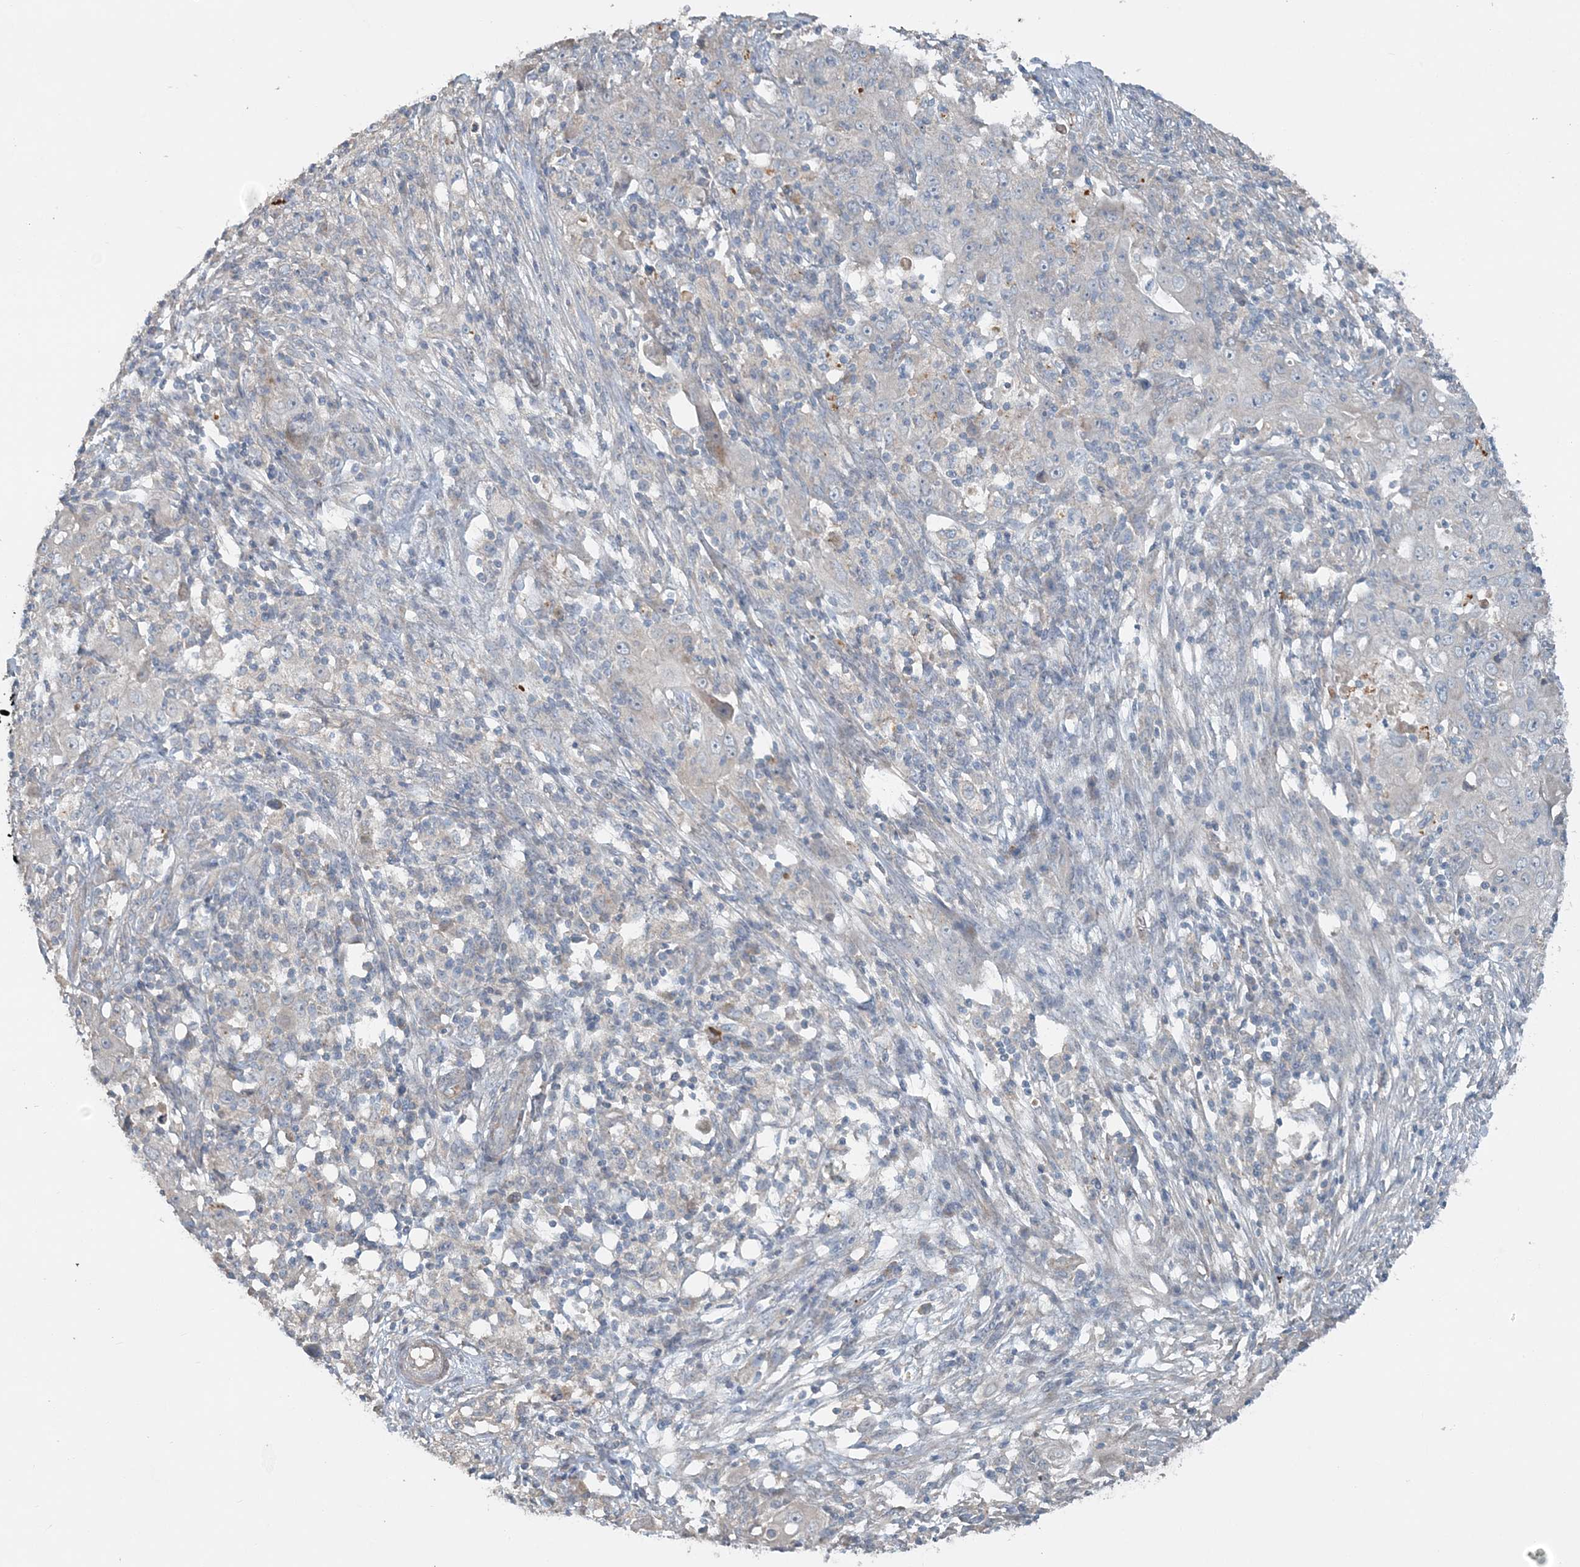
{"staining": {"intensity": "negative", "quantity": "none", "location": "none"}, "tissue": "ovarian cancer", "cell_type": "Tumor cells", "image_type": "cancer", "snomed": [{"axis": "morphology", "description": "Carcinoma, endometroid"}, {"axis": "topography", "description": "Ovary"}], "caption": "IHC of human ovarian cancer (endometroid carcinoma) exhibits no expression in tumor cells.", "gene": "SLC4A10", "patient": {"sex": "female", "age": 42}}